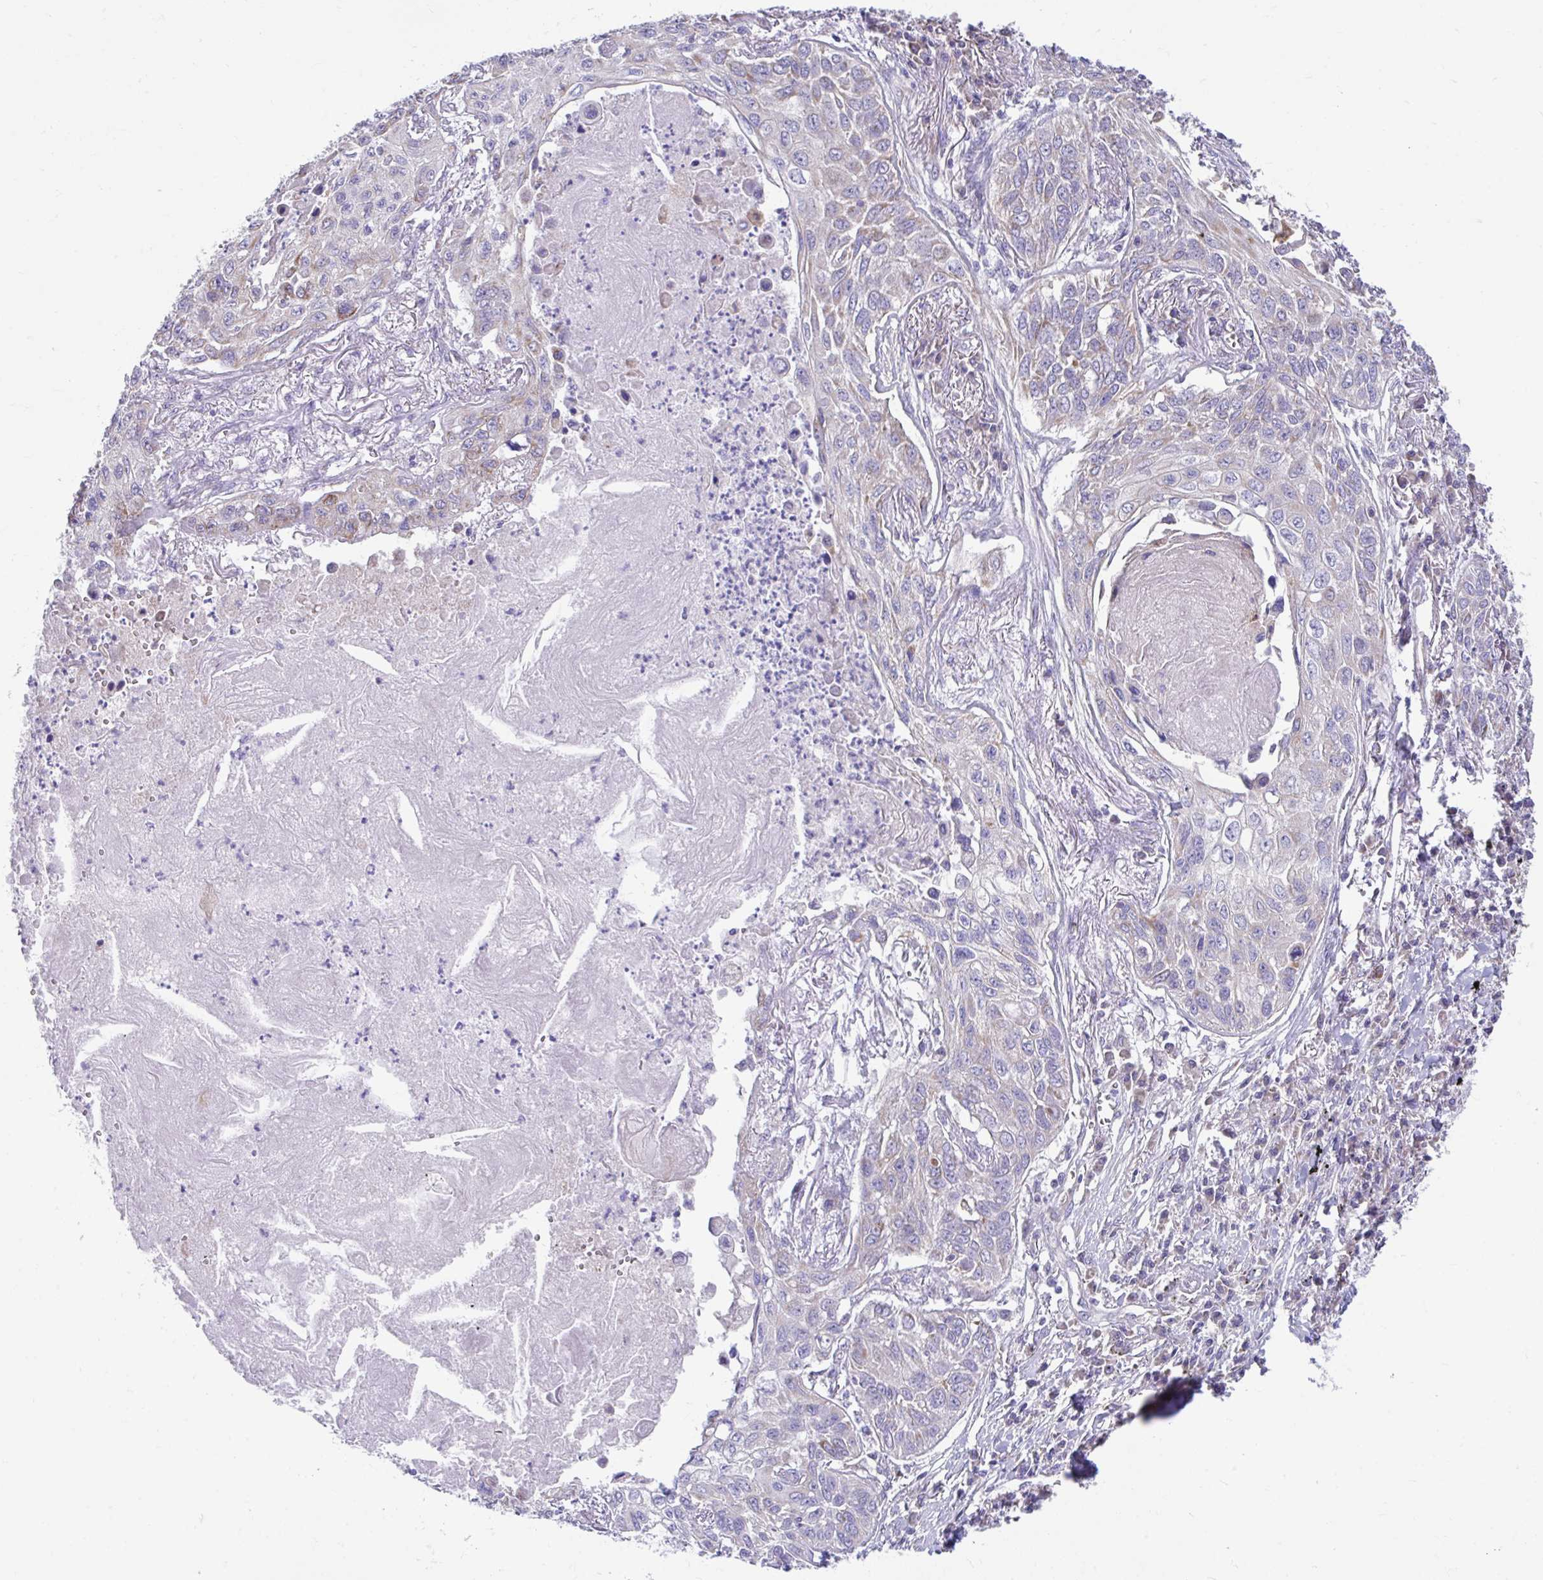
{"staining": {"intensity": "negative", "quantity": "none", "location": "none"}, "tissue": "lung cancer", "cell_type": "Tumor cells", "image_type": "cancer", "snomed": [{"axis": "morphology", "description": "Squamous cell carcinoma, NOS"}, {"axis": "topography", "description": "Lung"}], "caption": "DAB (3,3'-diaminobenzidine) immunohistochemical staining of human lung cancer shows no significant expression in tumor cells.", "gene": "LINGO4", "patient": {"sex": "male", "age": 75}}